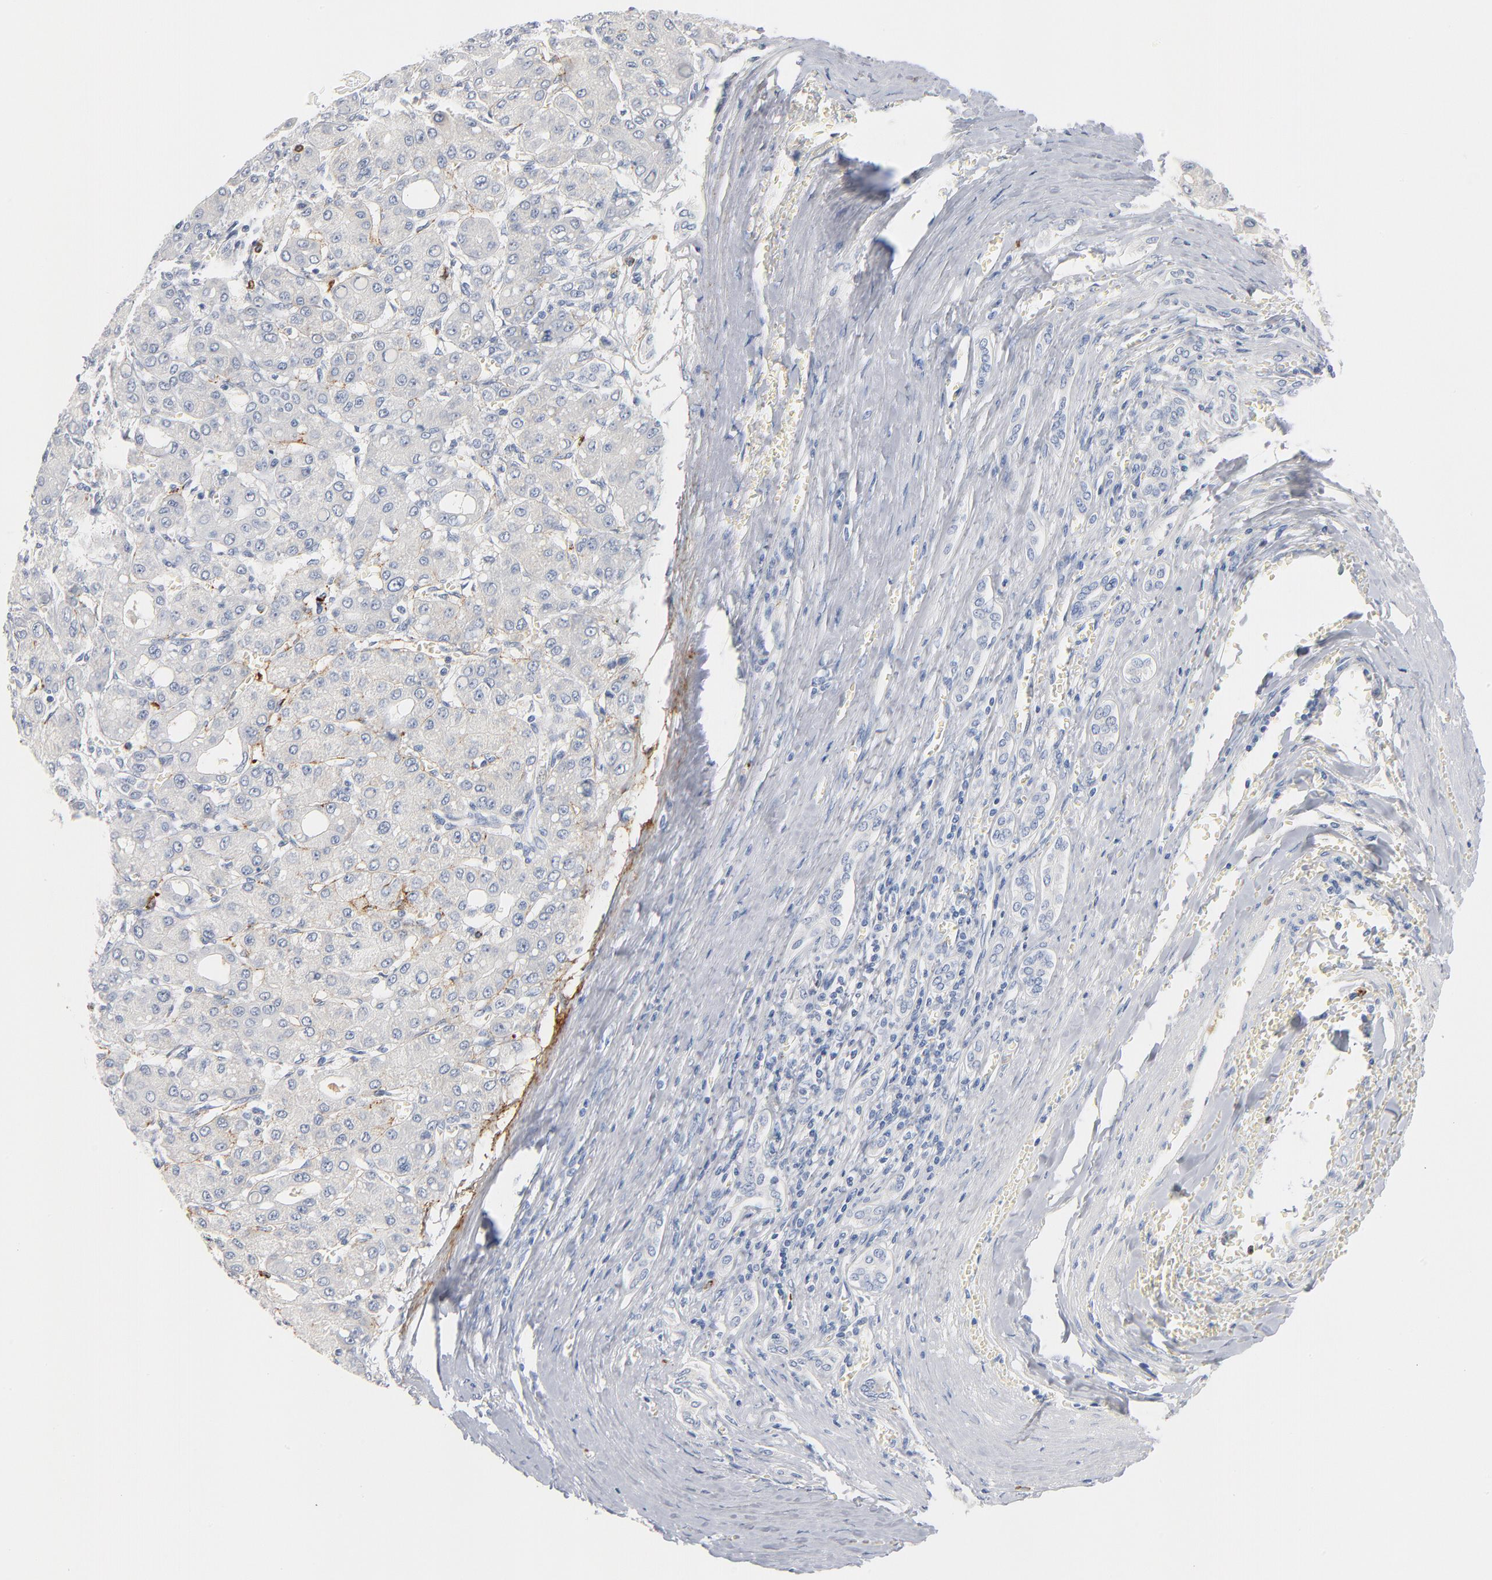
{"staining": {"intensity": "negative", "quantity": "none", "location": "none"}, "tissue": "liver cancer", "cell_type": "Tumor cells", "image_type": "cancer", "snomed": [{"axis": "morphology", "description": "Carcinoma, Hepatocellular, NOS"}, {"axis": "topography", "description": "Liver"}], "caption": "An image of human liver cancer is negative for staining in tumor cells. (DAB (3,3'-diaminobenzidine) immunohistochemistry with hematoxylin counter stain).", "gene": "GZMB", "patient": {"sex": "male", "age": 69}}